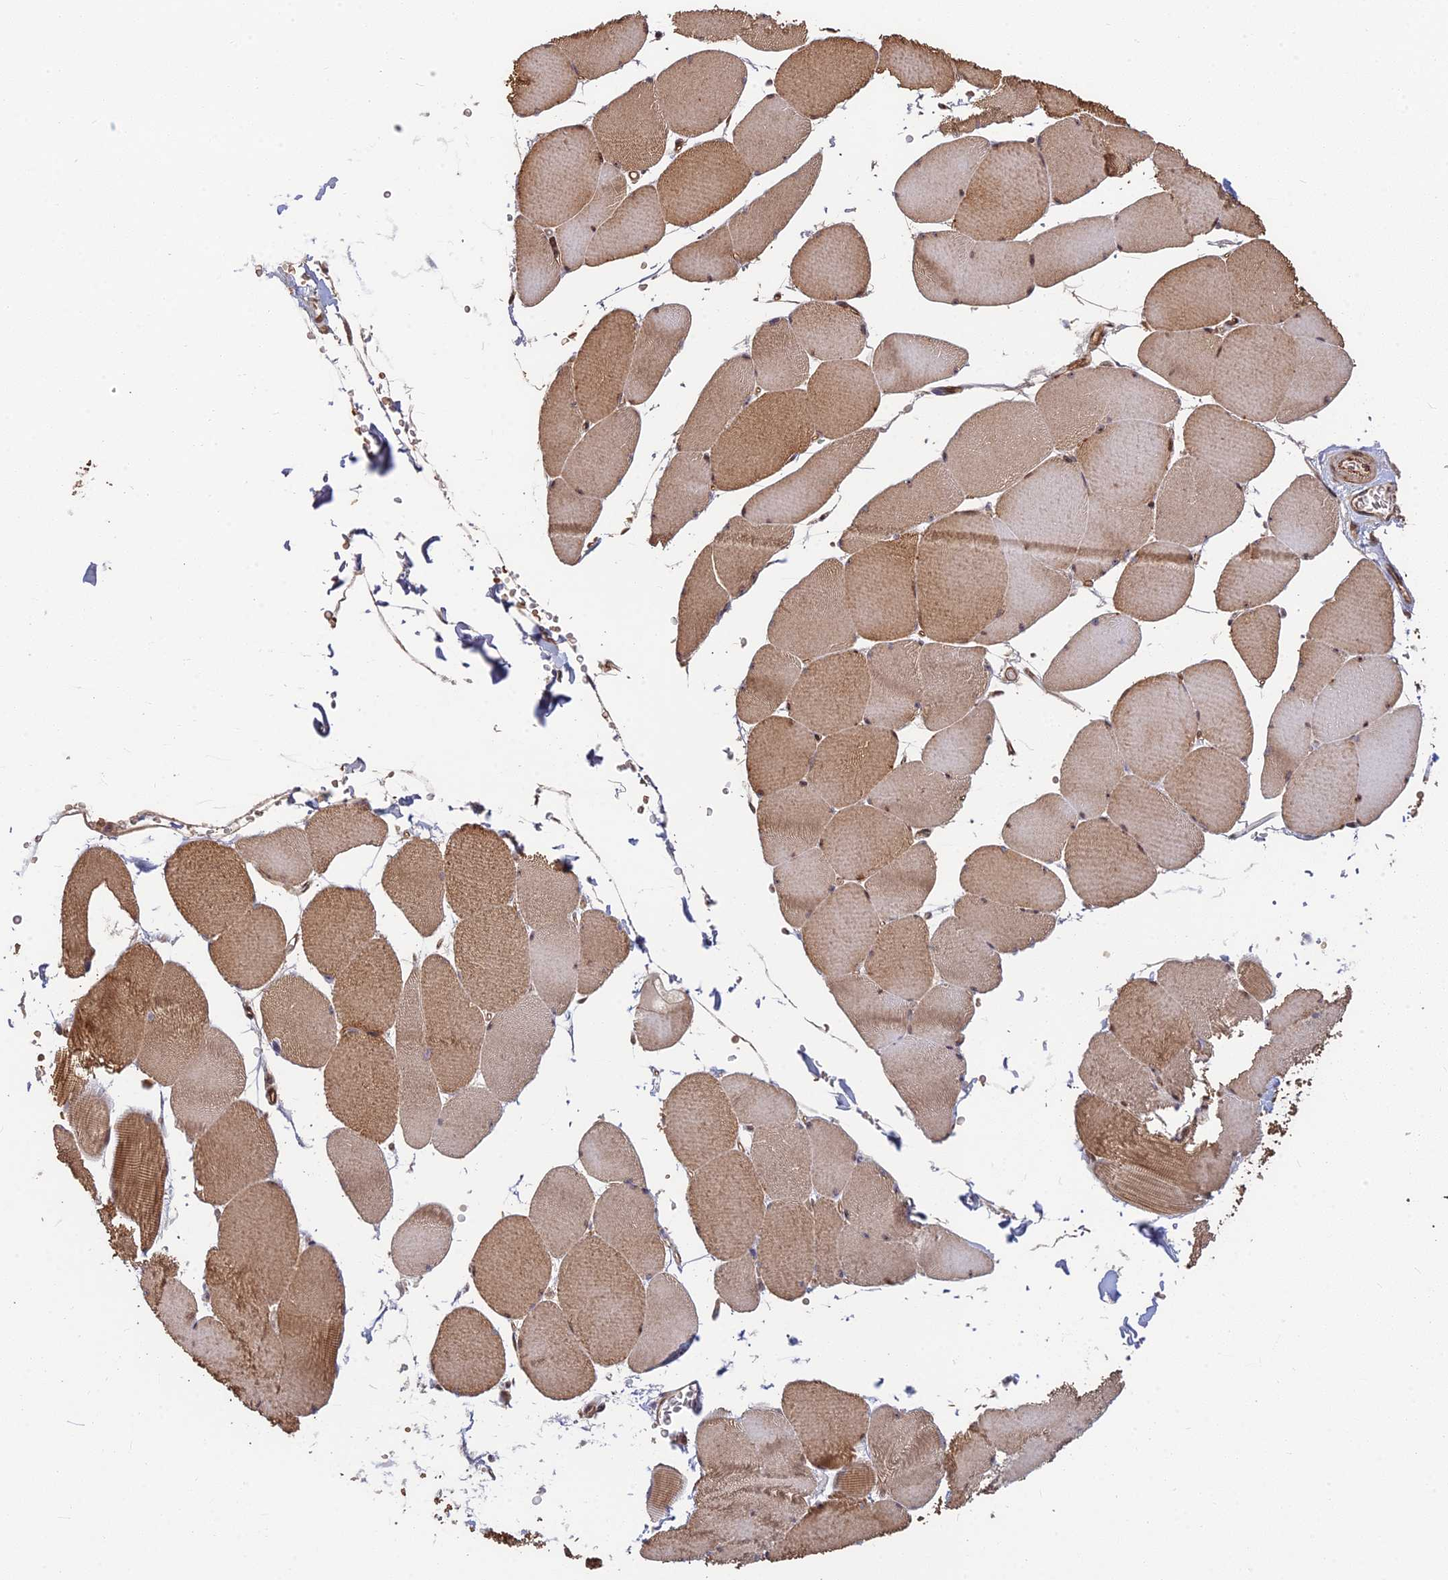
{"staining": {"intensity": "moderate", "quantity": ">75%", "location": "cytoplasmic/membranous,nuclear"}, "tissue": "skeletal muscle", "cell_type": "Myocytes", "image_type": "normal", "snomed": [{"axis": "morphology", "description": "Normal tissue, NOS"}, {"axis": "topography", "description": "Skeletal muscle"}, {"axis": "topography", "description": "Head-Neck"}], "caption": "Skeletal muscle stained with DAB (3,3'-diaminobenzidine) immunohistochemistry reveals medium levels of moderate cytoplasmic/membranous,nuclear expression in about >75% of myocytes. Immunohistochemistry (ihc) stains the protein in brown and the nuclei are stained blue.", "gene": "UFSP2", "patient": {"sex": "male", "age": 66}}